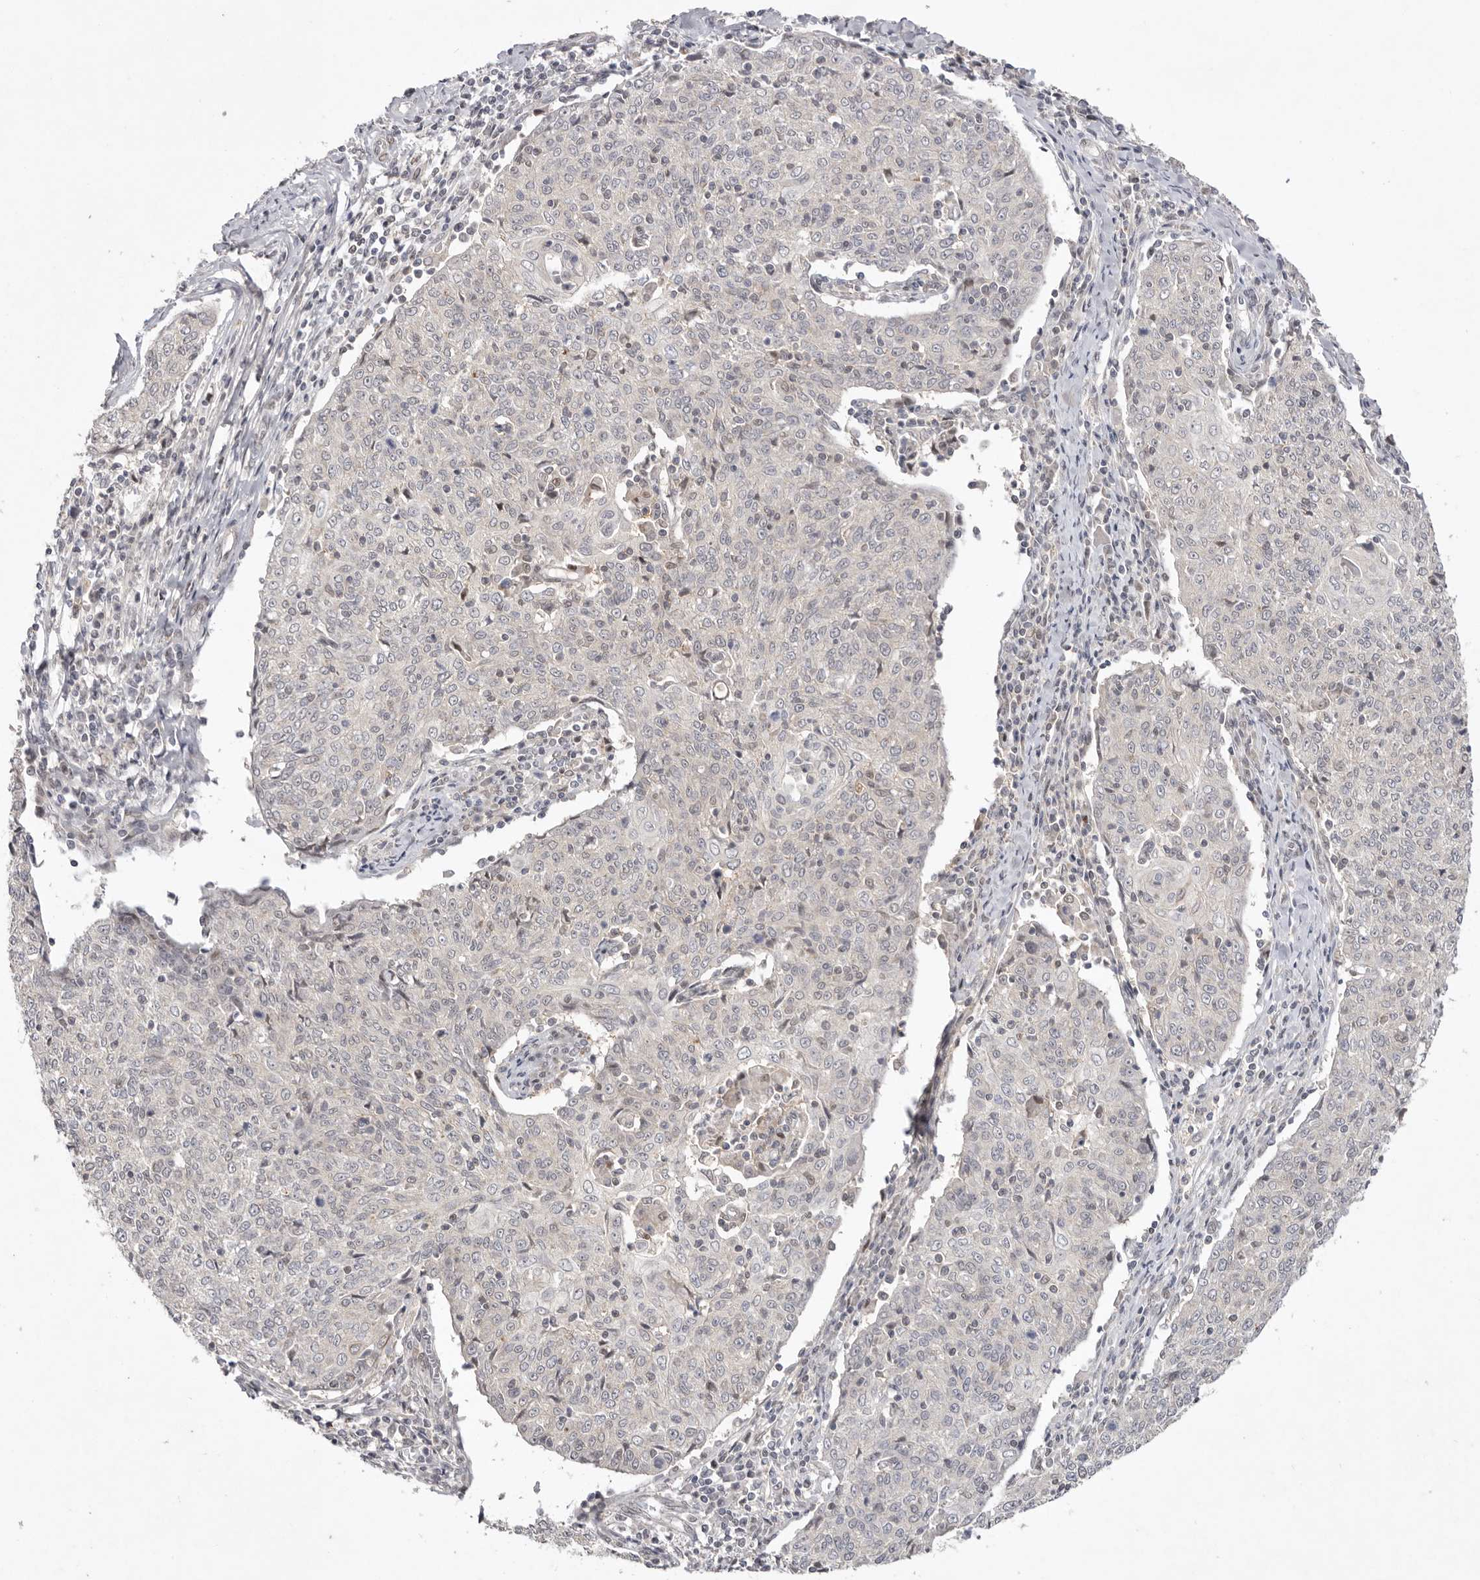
{"staining": {"intensity": "negative", "quantity": "none", "location": "none"}, "tissue": "cervical cancer", "cell_type": "Tumor cells", "image_type": "cancer", "snomed": [{"axis": "morphology", "description": "Squamous cell carcinoma, NOS"}, {"axis": "topography", "description": "Cervix"}], "caption": "A high-resolution photomicrograph shows immunohistochemistry (IHC) staining of cervical cancer, which shows no significant staining in tumor cells. (DAB IHC, high magnification).", "gene": "TADA1", "patient": {"sex": "female", "age": 48}}